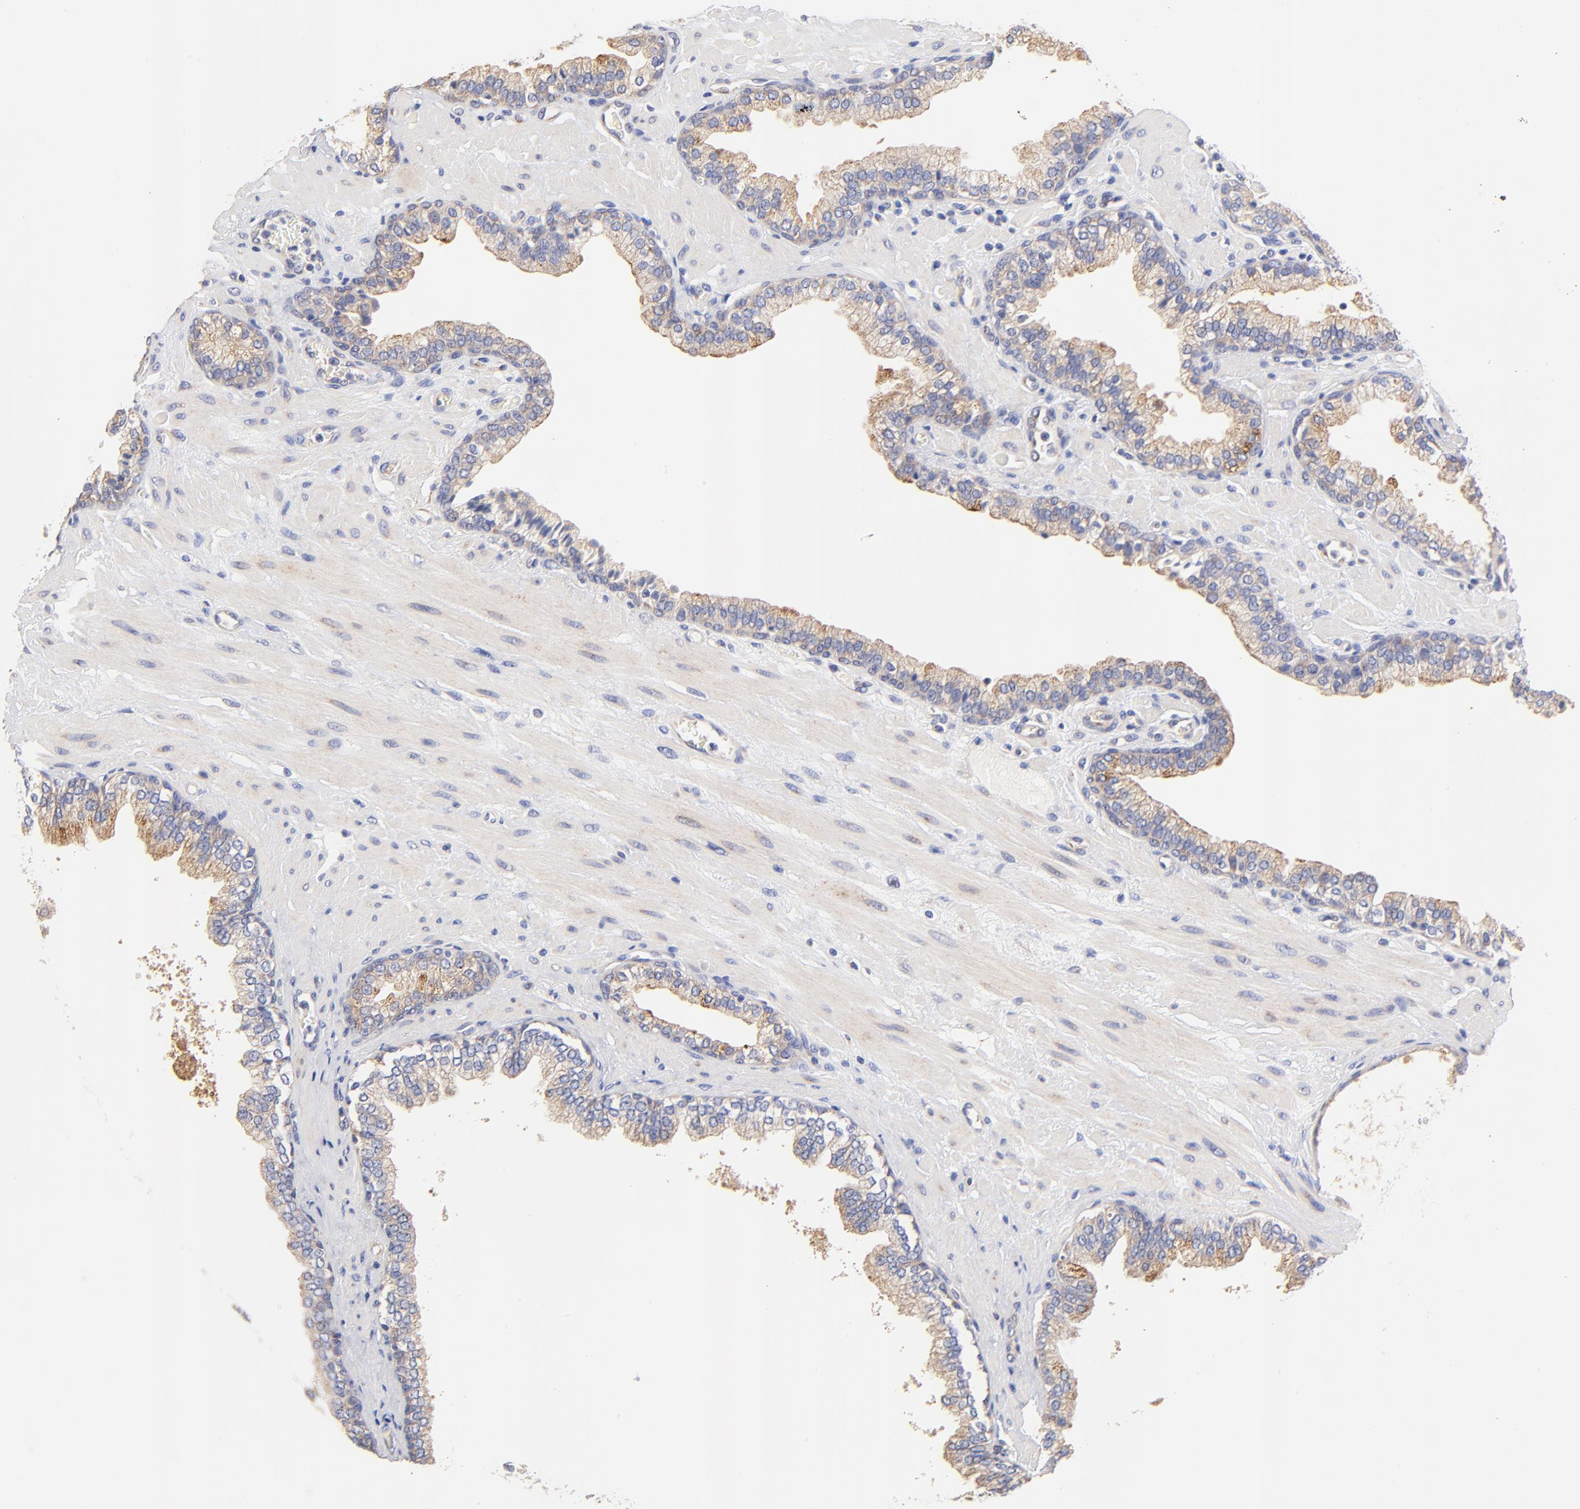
{"staining": {"intensity": "strong", "quantity": ">75%", "location": "cytoplasmic/membranous"}, "tissue": "prostate", "cell_type": "Glandular cells", "image_type": "normal", "snomed": [{"axis": "morphology", "description": "Normal tissue, NOS"}, {"axis": "topography", "description": "Prostate"}], "caption": "Prostate stained with IHC shows strong cytoplasmic/membranous staining in approximately >75% of glandular cells.", "gene": "HS3ST1", "patient": {"sex": "male", "age": 60}}